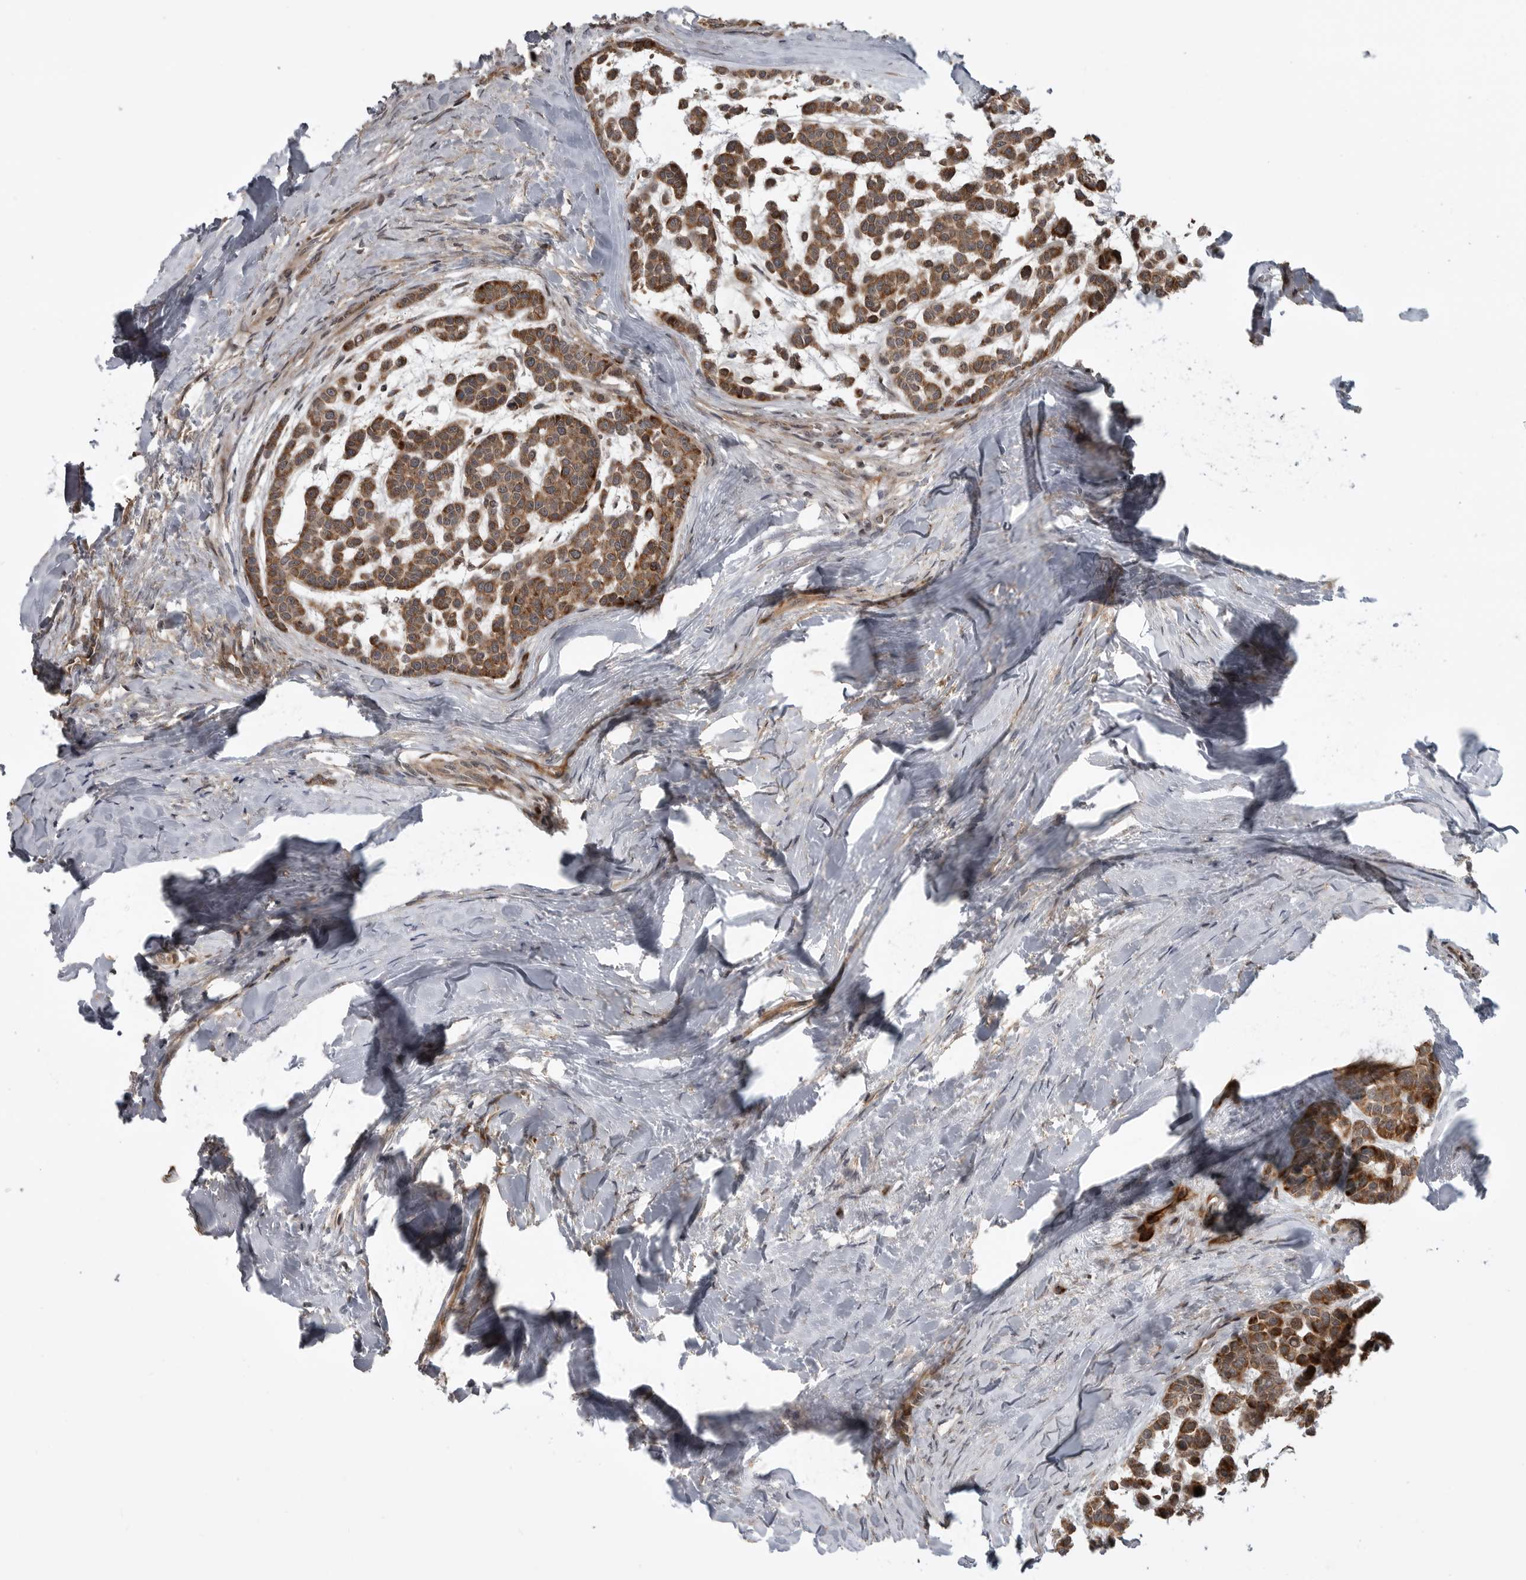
{"staining": {"intensity": "moderate", "quantity": ">75%", "location": "cytoplasmic/membranous"}, "tissue": "head and neck cancer", "cell_type": "Tumor cells", "image_type": "cancer", "snomed": [{"axis": "morphology", "description": "Adenocarcinoma, NOS"}, {"axis": "morphology", "description": "Adenoma, NOS"}, {"axis": "topography", "description": "Head-Neck"}], "caption": "A medium amount of moderate cytoplasmic/membranous staining is seen in approximately >75% of tumor cells in adenocarcinoma (head and neck) tissue. (IHC, brightfield microscopy, high magnification).", "gene": "FAAP100", "patient": {"sex": "female", "age": 55}}